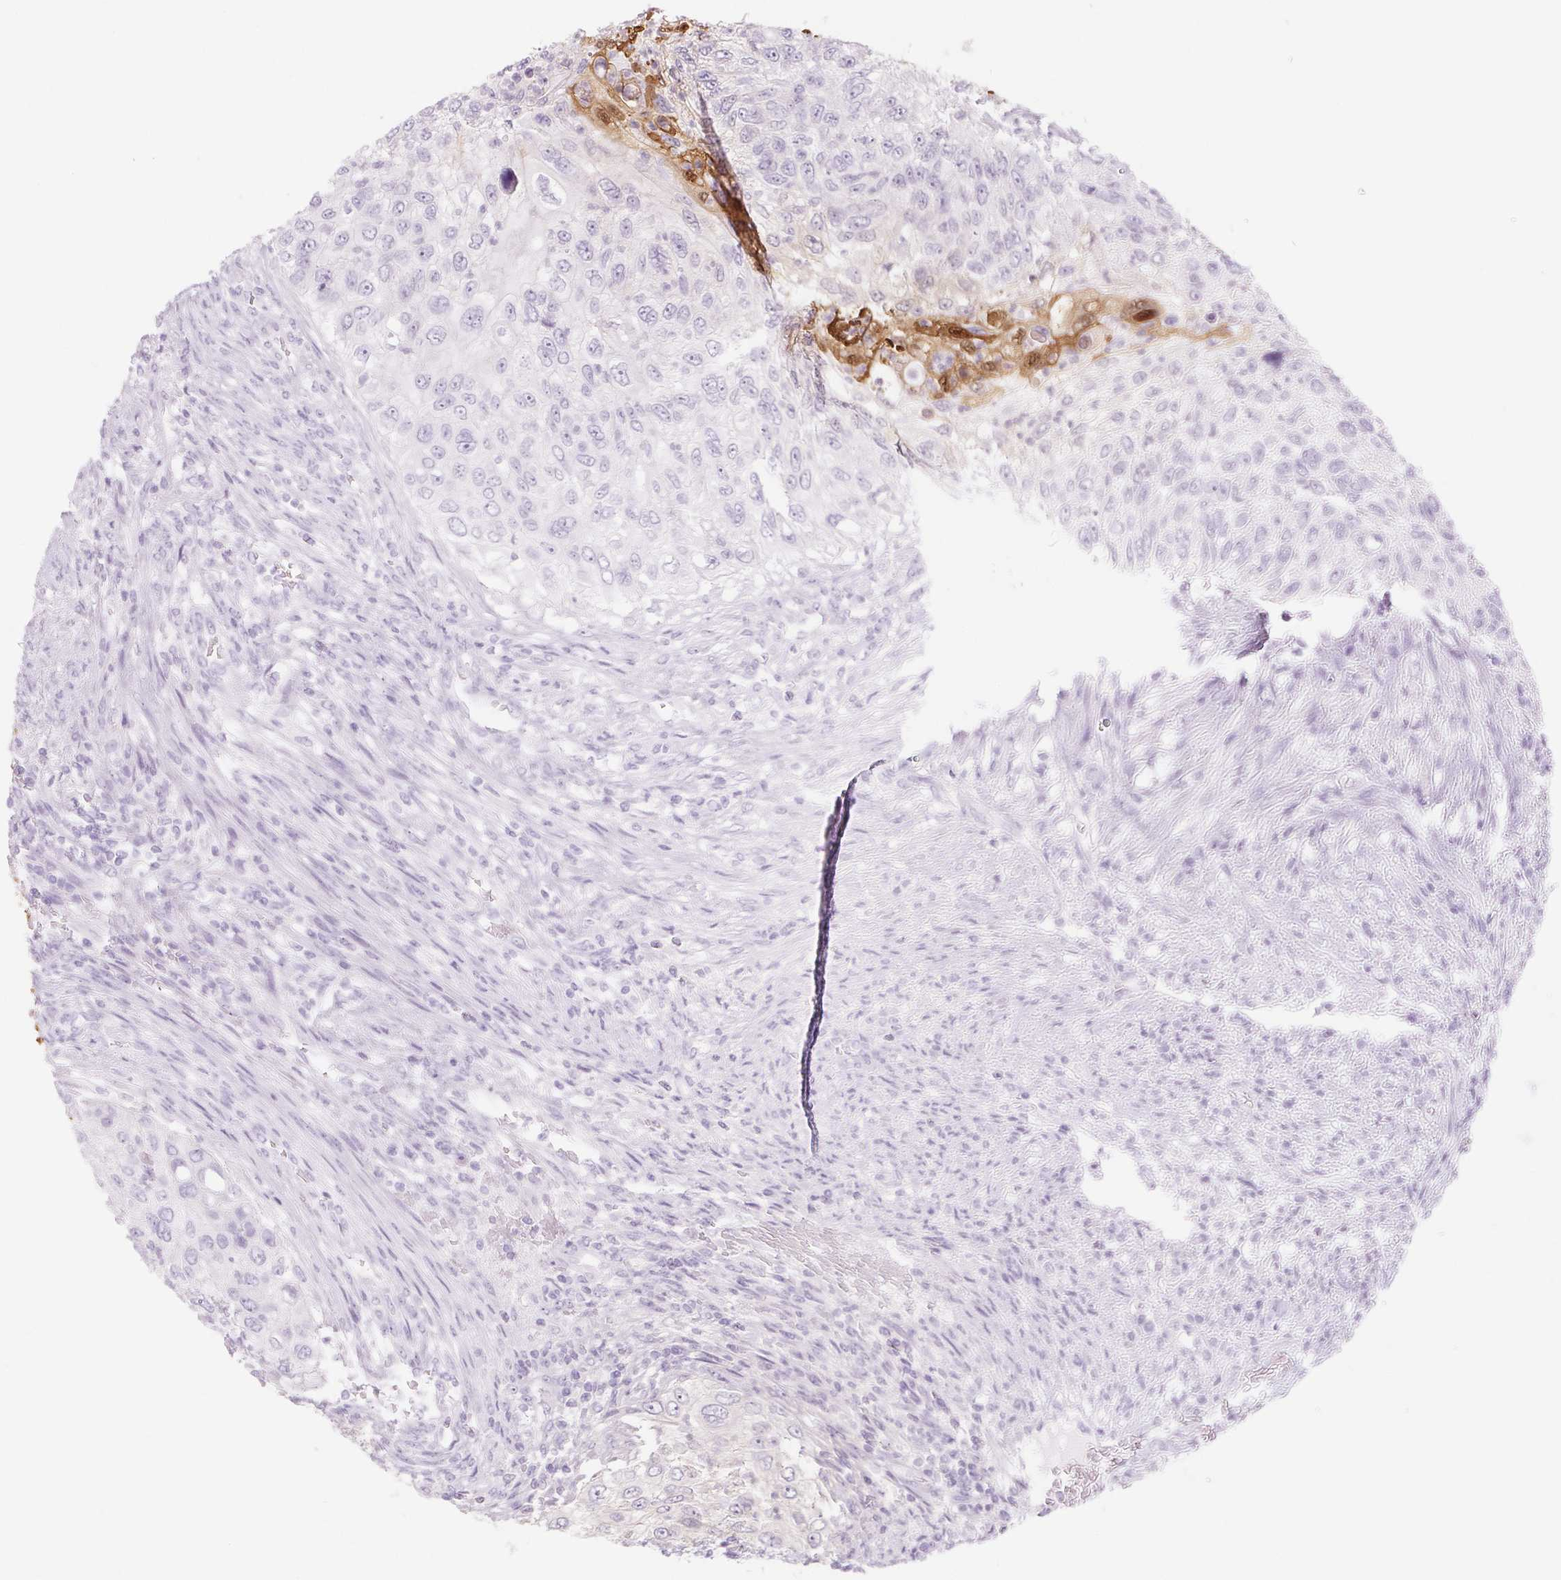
{"staining": {"intensity": "moderate", "quantity": "<25%", "location": "cytoplasmic/membranous,nuclear"}, "tissue": "urothelial cancer", "cell_type": "Tumor cells", "image_type": "cancer", "snomed": [{"axis": "morphology", "description": "Urothelial carcinoma, High grade"}, {"axis": "topography", "description": "Urinary bladder"}], "caption": "Immunohistochemistry (DAB) staining of high-grade urothelial carcinoma exhibits moderate cytoplasmic/membranous and nuclear protein expression in about <25% of tumor cells.", "gene": "SPRR3", "patient": {"sex": "female", "age": 60}}